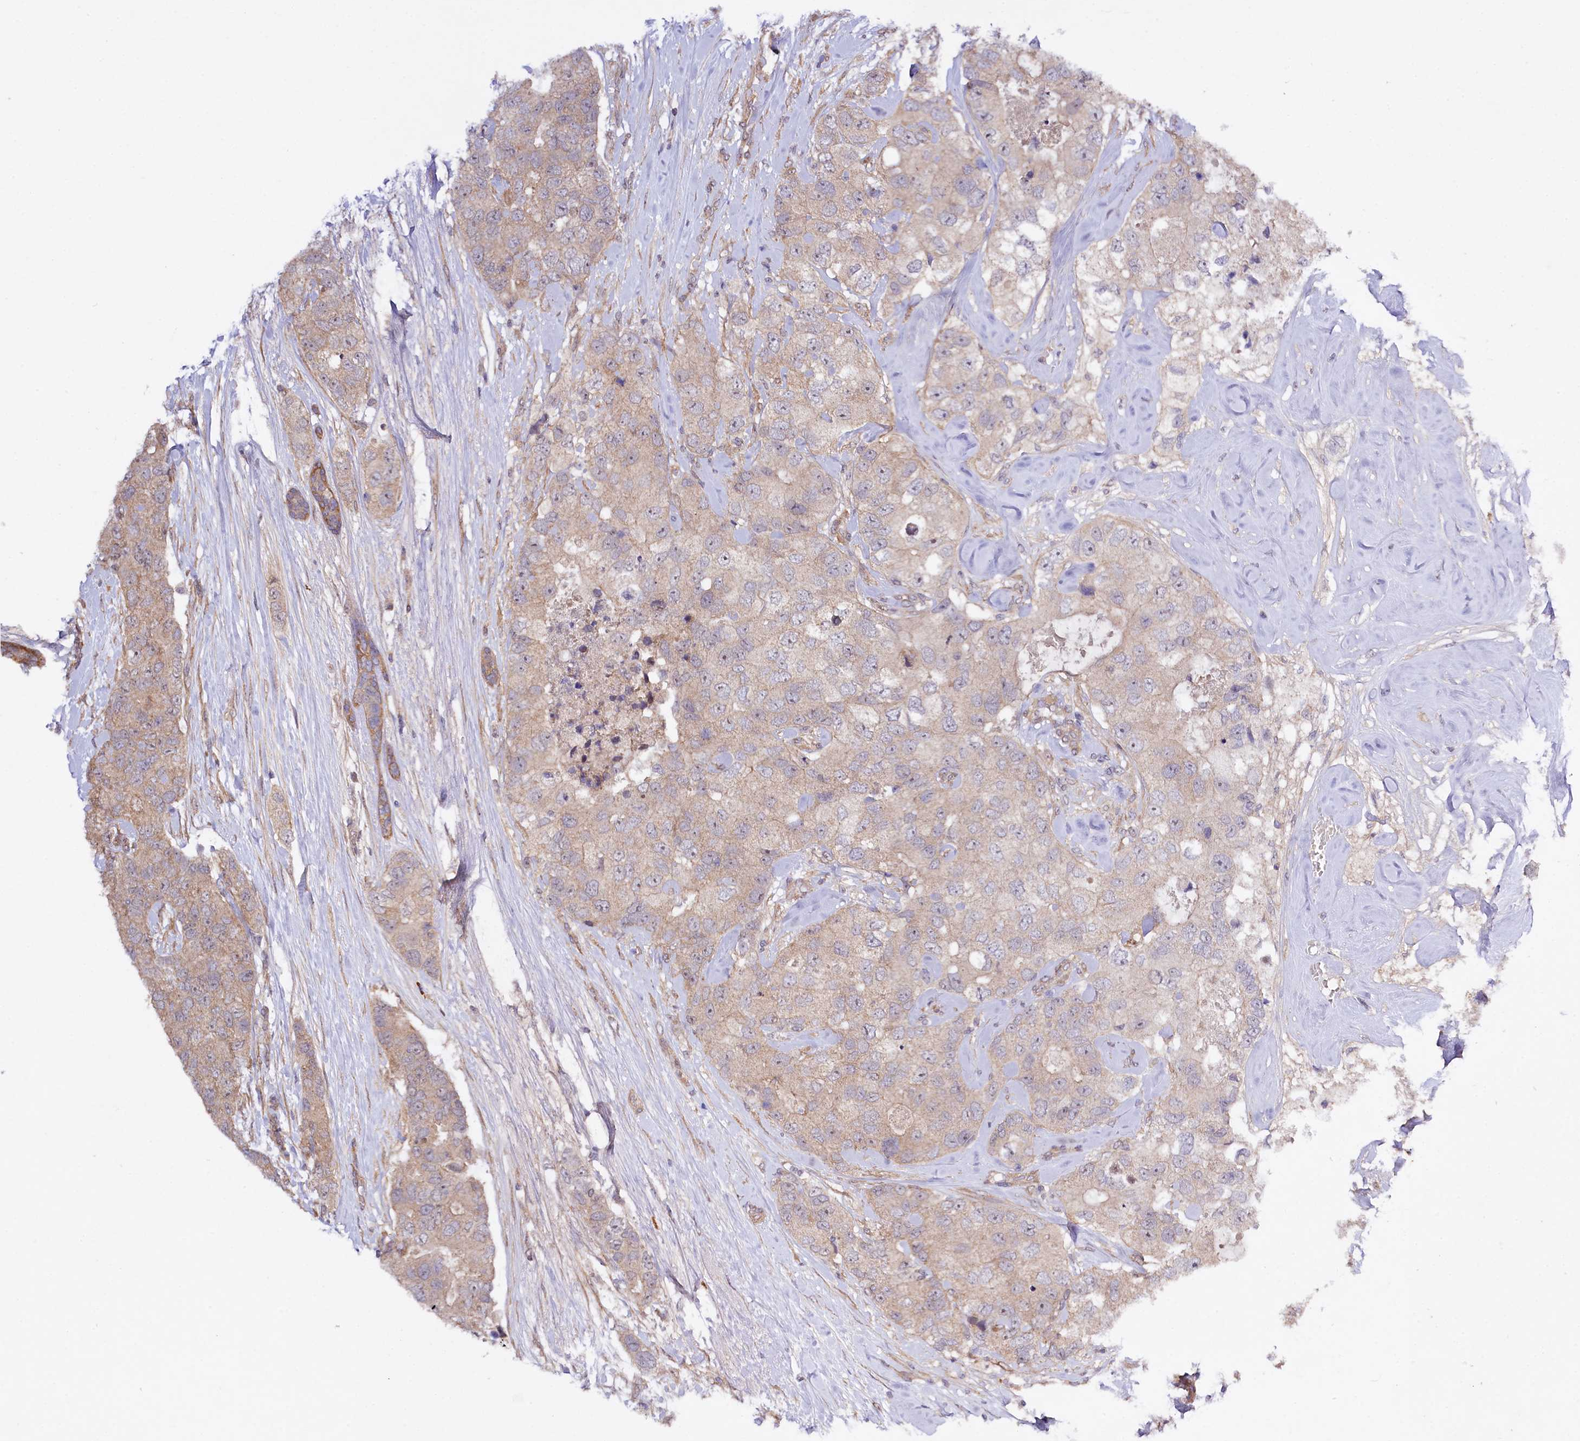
{"staining": {"intensity": "weak", "quantity": ">75%", "location": "cytoplasmic/membranous"}, "tissue": "breast cancer", "cell_type": "Tumor cells", "image_type": "cancer", "snomed": [{"axis": "morphology", "description": "Duct carcinoma"}, {"axis": "topography", "description": "Breast"}], "caption": "Immunohistochemical staining of breast cancer (infiltrating ductal carcinoma) displays low levels of weak cytoplasmic/membranous protein positivity in approximately >75% of tumor cells.", "gene": "PHLDB1", "patient": {"sex": "female", "age": 62}}